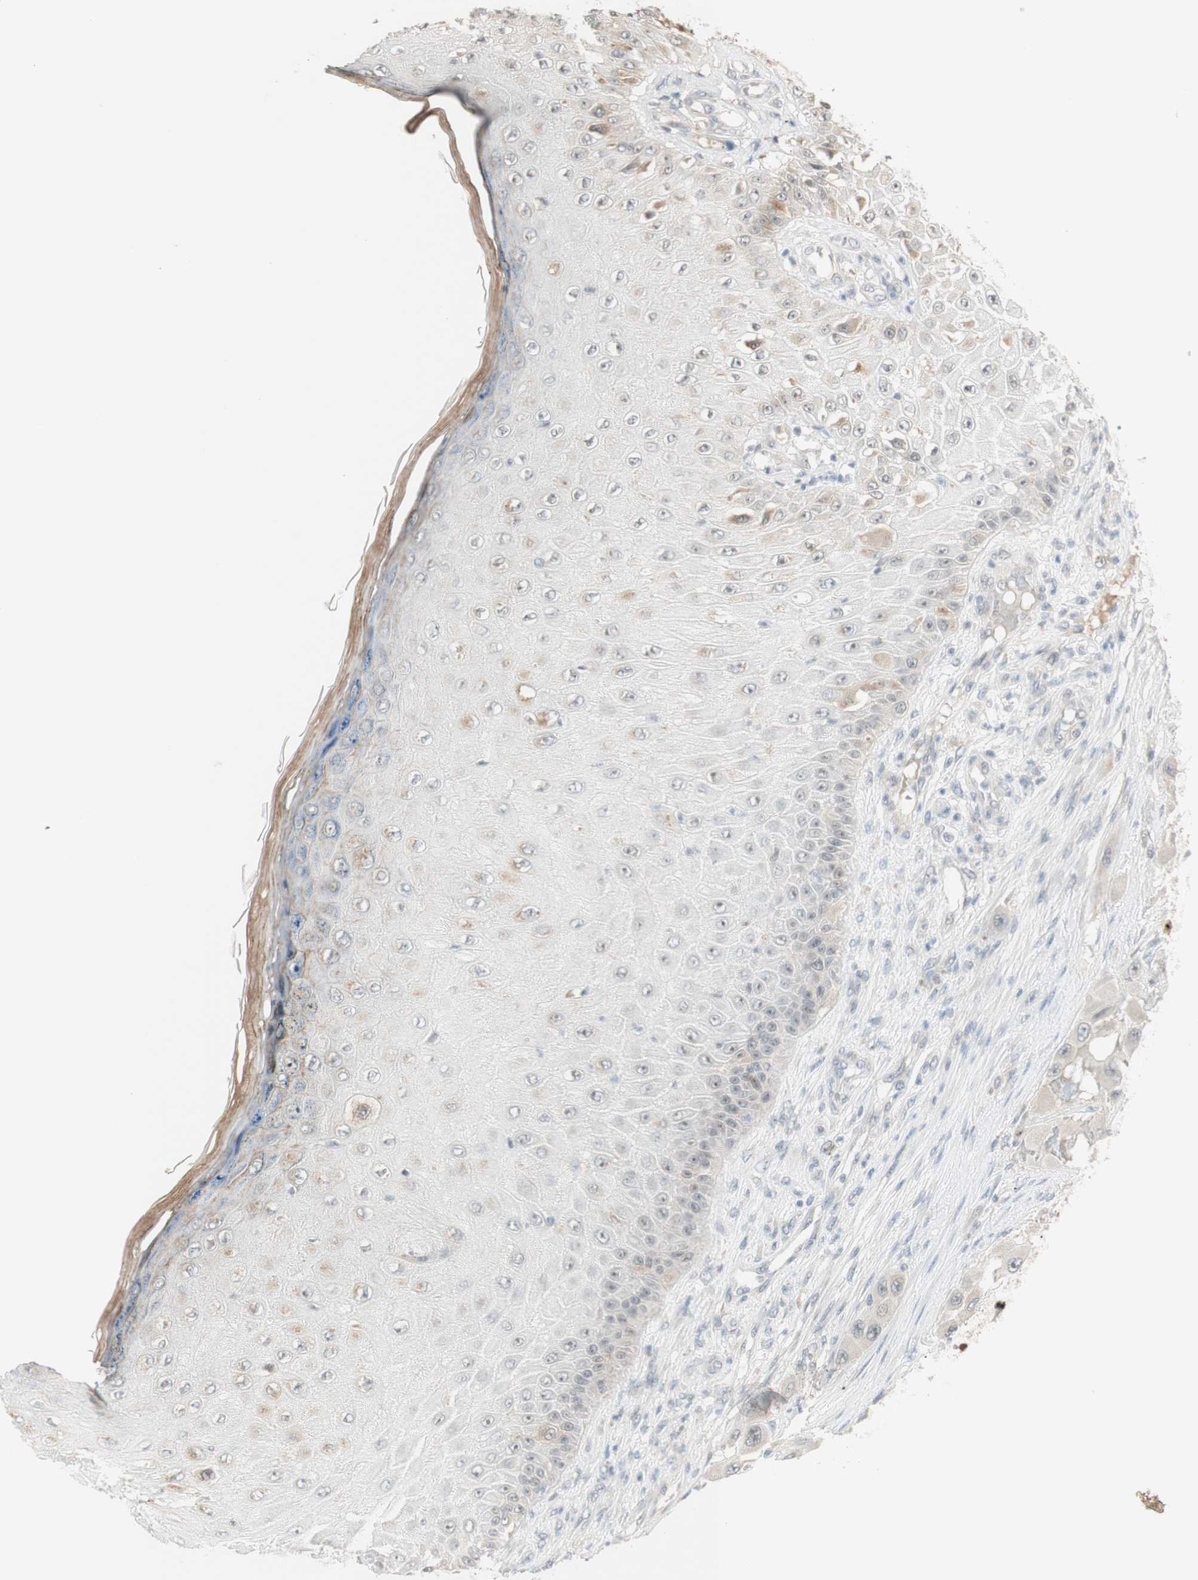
{"staining": {"intensity": "negative", "quantity": "none", "location": "none"}, "tissue": "melanoma", "cell_type": "Tumor cells", "image_type": "cancer", "snomed": [{"axis": "morphology", "description": "Malignant melanoma, NOS"}, {"axis": "topography", "description": "Skin"}], "caption": "DAB (3,3'-diaminobenzidine) immunohistochemical staining of human melanoma demonstrates no significant staining in tumor cells. (Brightfield microscopy of DAB IHC at high magnification).", "gene": "PLCD4", "patient": {"sex": "female", "age": 81}}